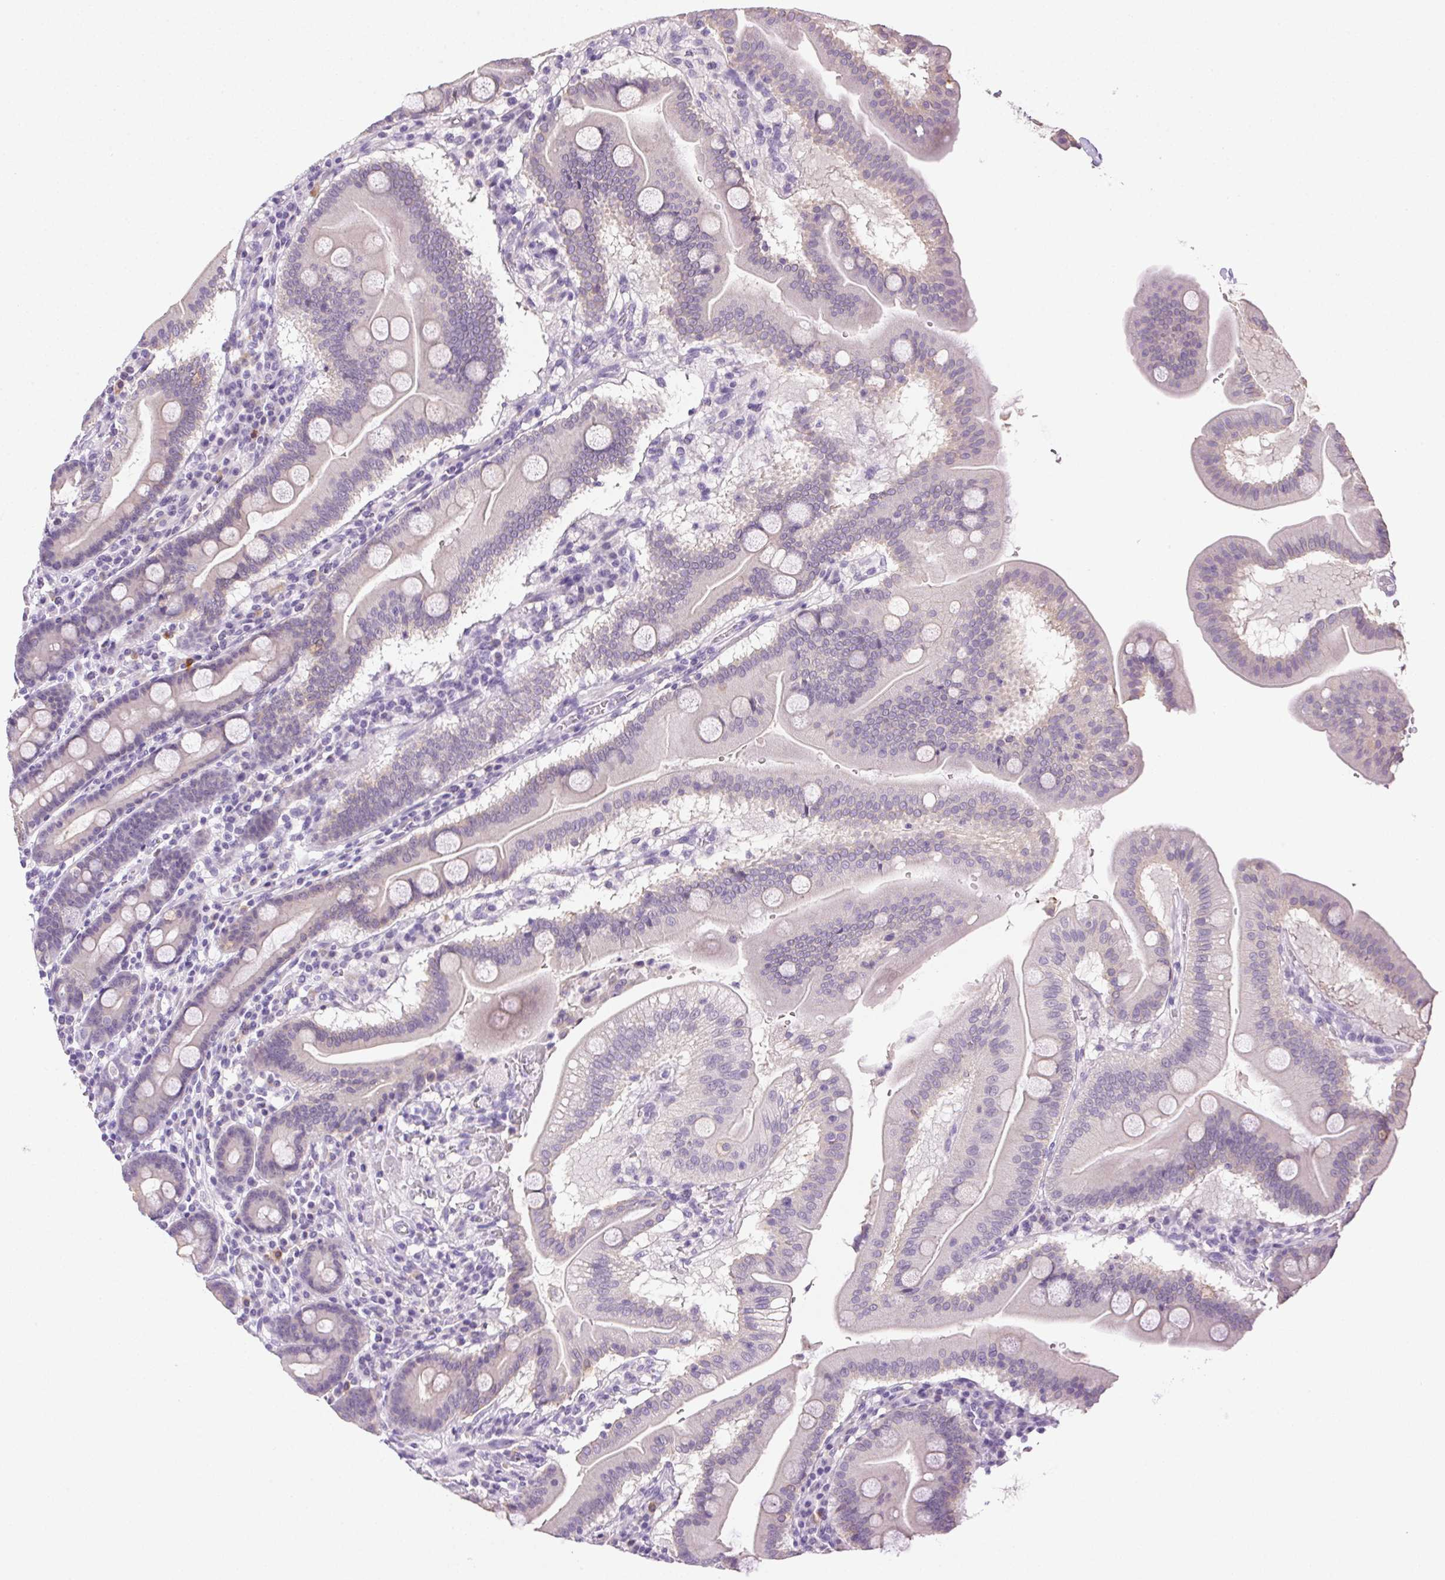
{"staining": {"intensity": "negative", "quantity": "none", "location": "none"}, "tissue": "duodenum", "cell_type": "Glandular cells", "image_type": "normal", "snomed": [{"axis": "morphology", "description": "Normal tissue, NOS"}, {"axis": "topography", "description": "Pancreas"}, {"axis": "topography", "description": "Duodenum"}], "caption": "IHC micrograph of unremarkable duodenum stained for a protein (brown), which reveals no staining in glandular cells.", "gene": "CLDN10", "patient": {"sex": "male", "age": 59}}